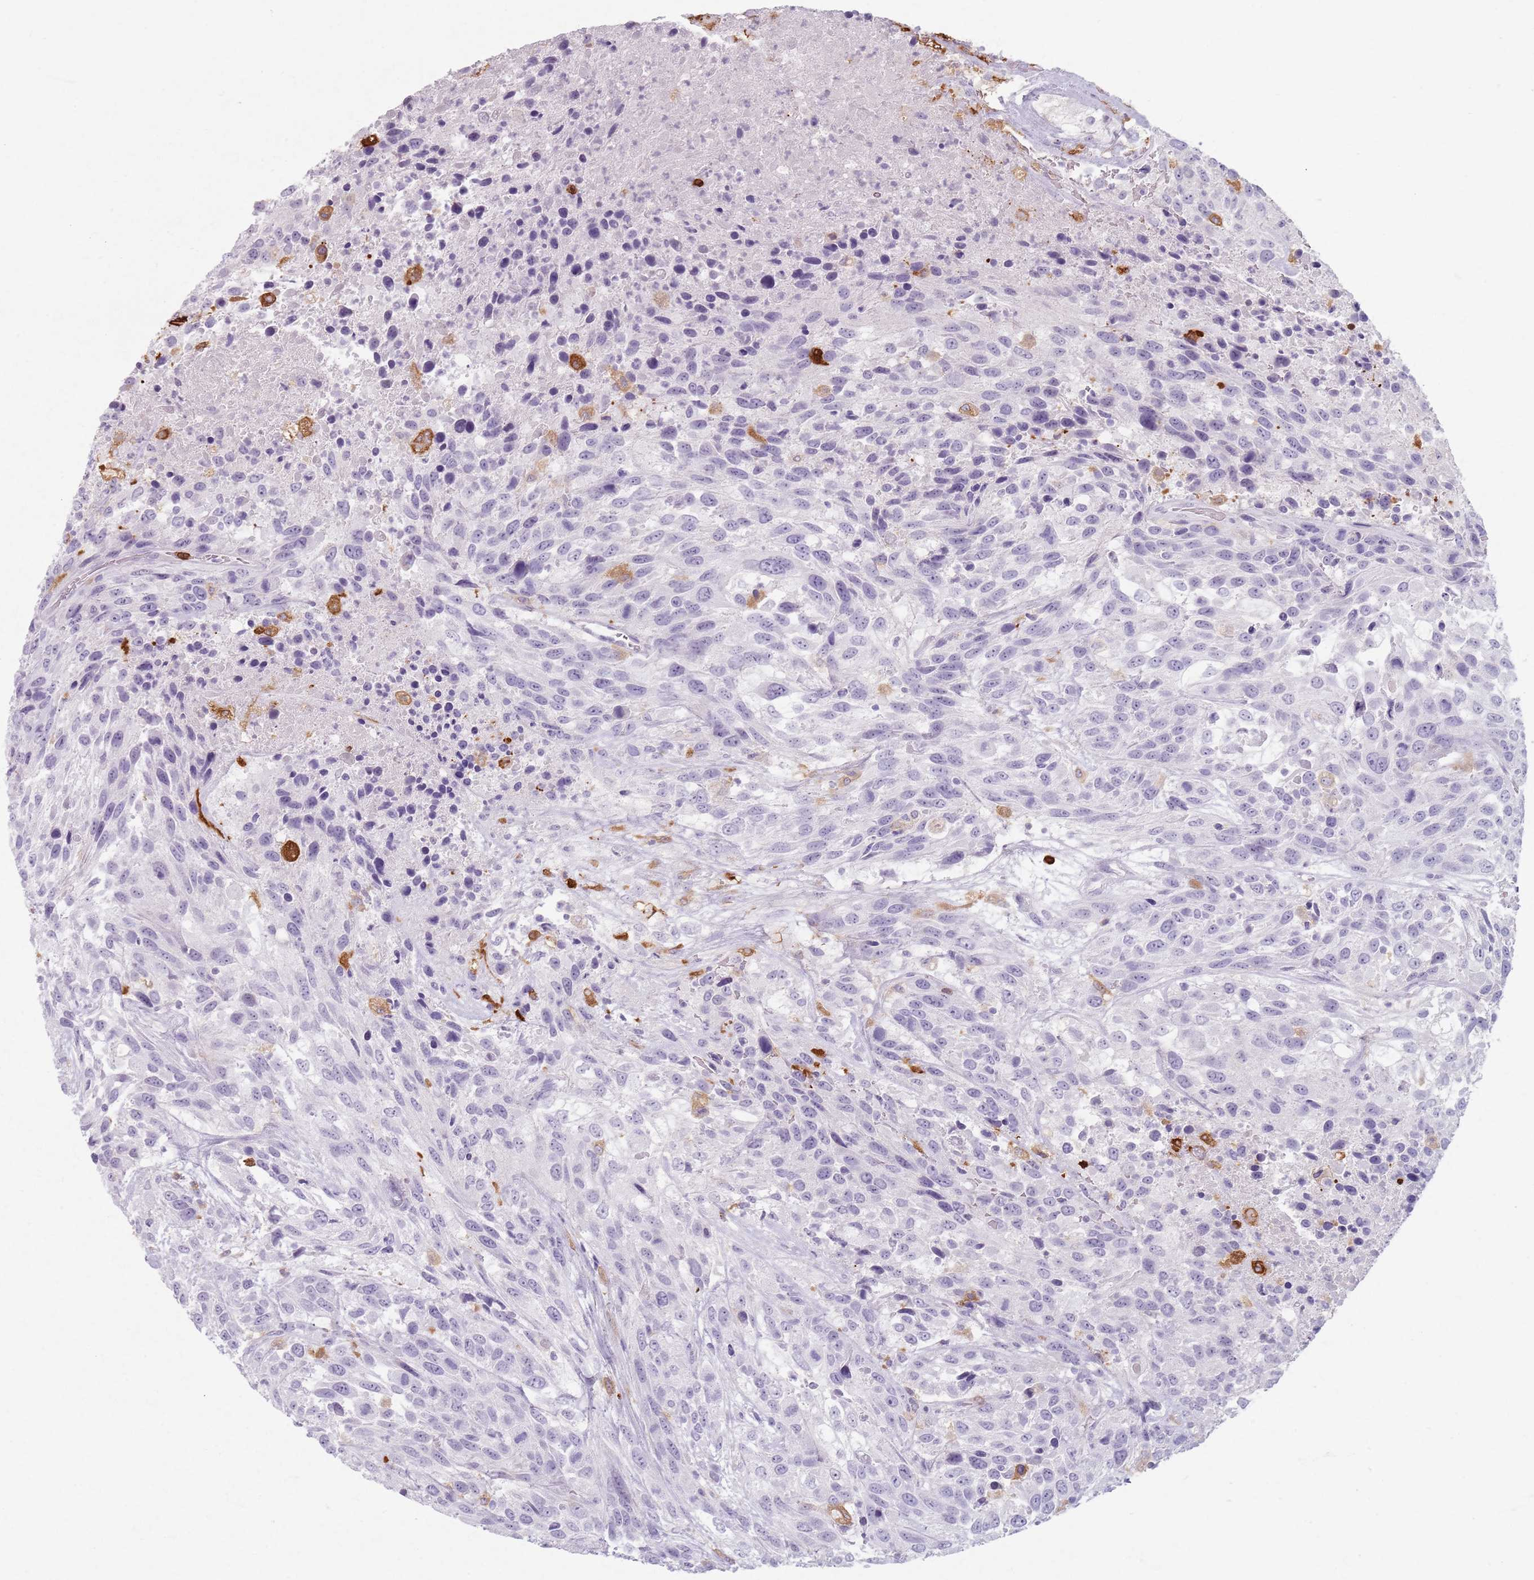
{"staining": {"intensity": "negative", "quantity": "none", "location": "none"}, "tissue": "urothelial cancer", "cell_type": "Tumor cells", "image_type": "cancer", "snomed": [{"axis": "morphology", "description": "Urothelial carcinoma, High grade"}, {"axis": "topography", "description": "Urinary bladder"}], "caption": "Immunohistochemical staining of urothelial cancer exhibits no significant expression in tumor cells.", "gene": "GDPGP1", "patient": {"sex": "female", "age": 70}}